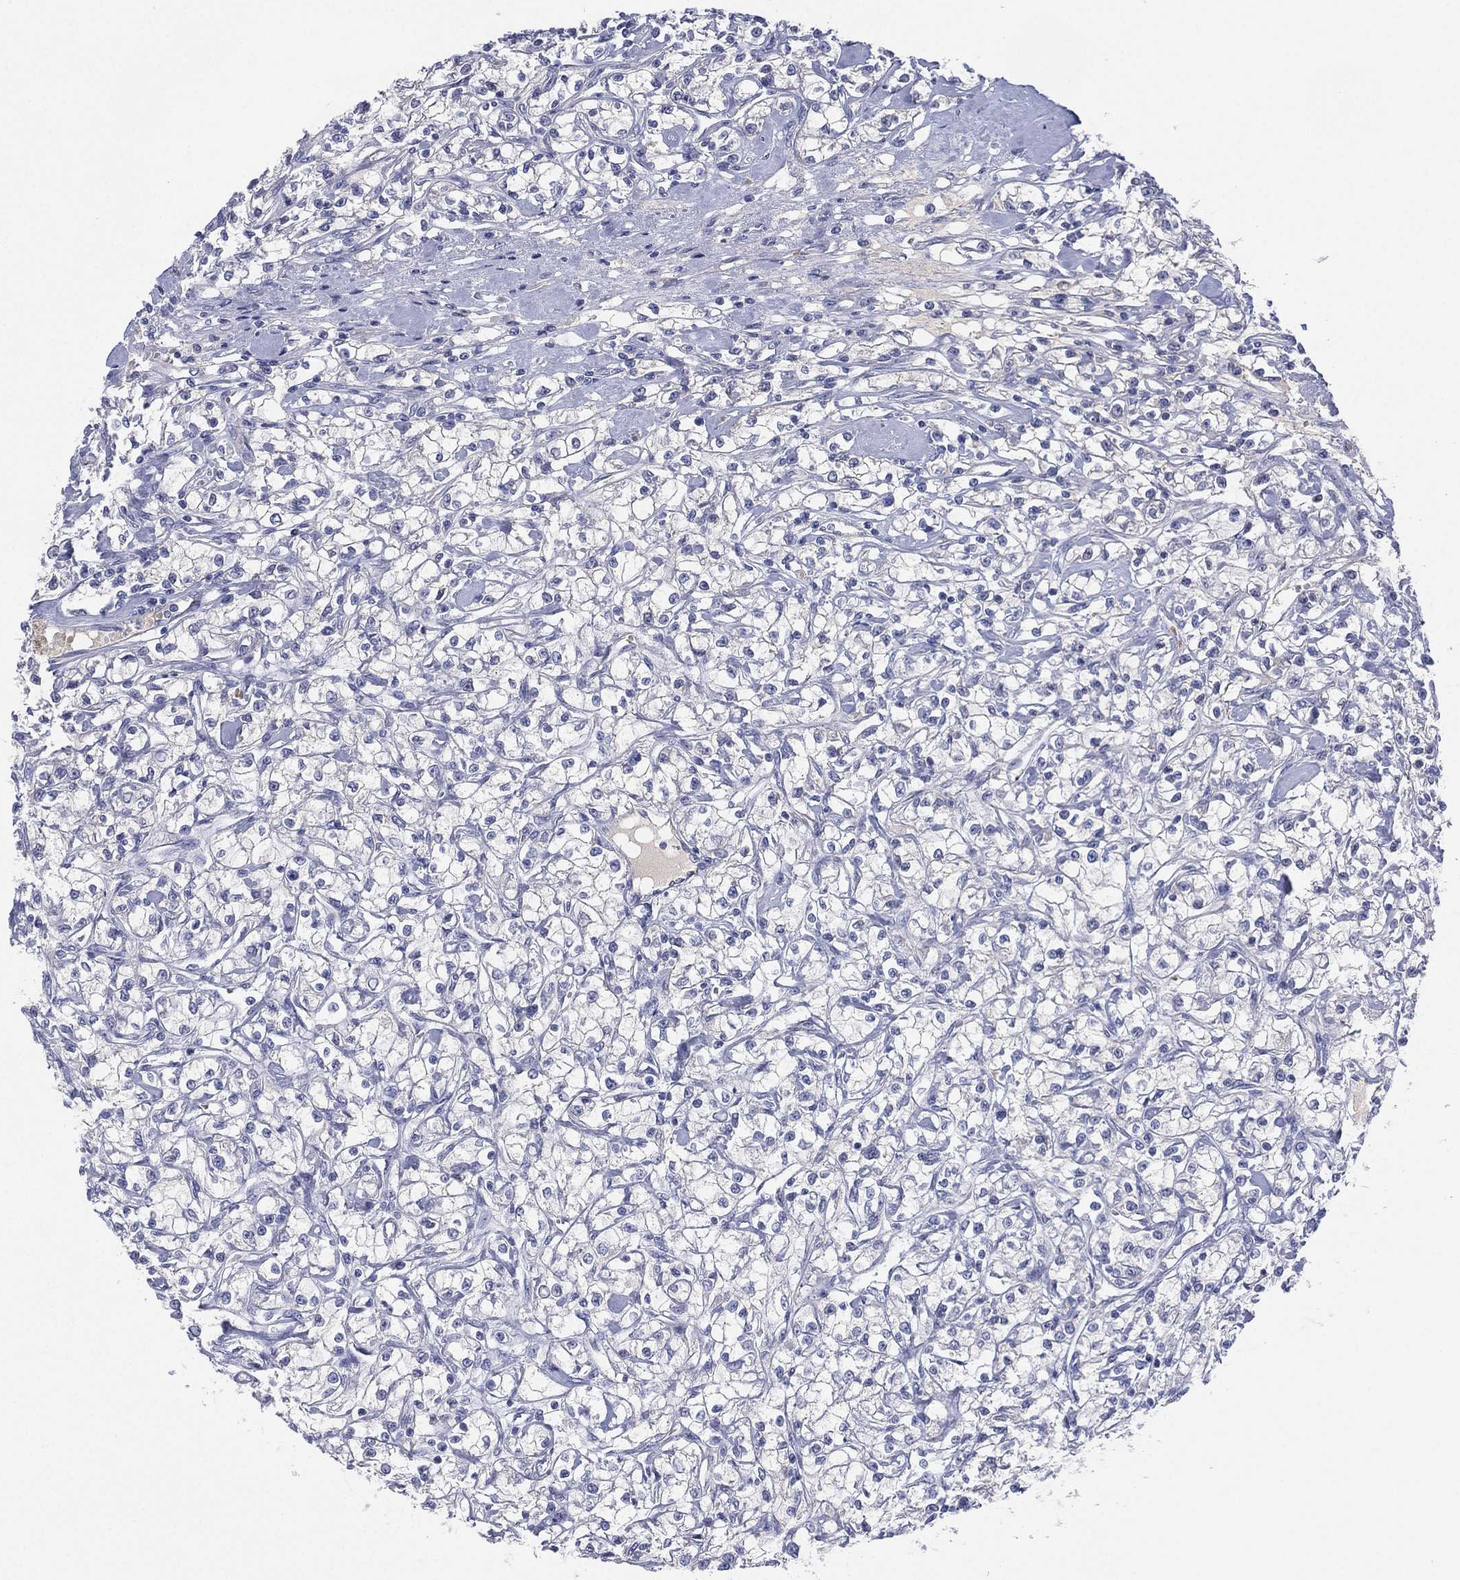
{"staining": {"intensity": "negative", "quantity": "none", "location": "none"}, "tissue": "renal cancer", "cell_type": "Tumor cells", "image_type": "cancer", "snomed": [{"axis": "morphology", "description": "Adenocarcinoma, NOS"}, {"axis": "topography", "description": "Kidney"}], "caption": "Adenocarcinoma (renal) stained for a protein using IHC shows no staining tumor cells.", "gene": "CYP2D6", "patient": {"sex": "female", "age": 59}}